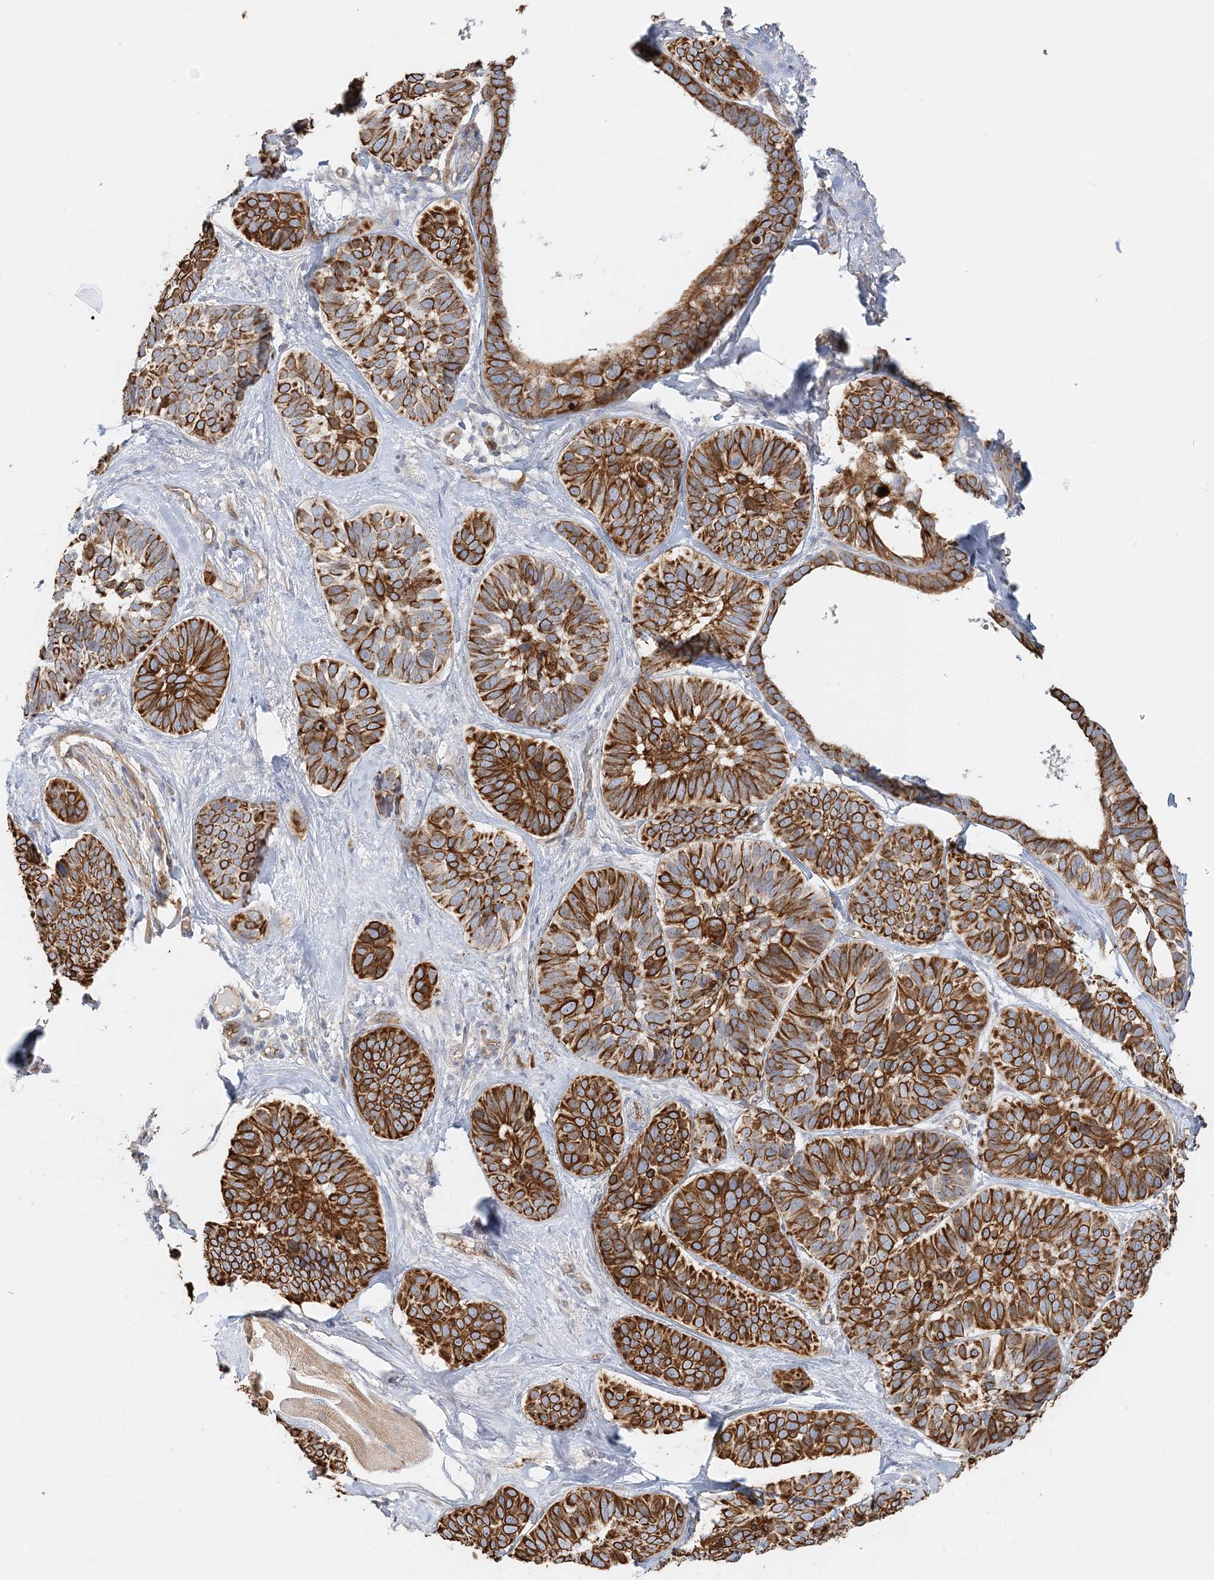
{"staining": {"intensity": "strong", "quantity": ">75%", "location": "cytoplasmic/membranous"}, "tissue": "skin cancer", "cell_type": "Tumor cells", "image_type": "cancer", "snomed": [{"axis": "morphology", "description": "Basal cell carcinoma"}, {"axis": "topography", "description": "Skin"}], "caption": "A high-resolution image shows immunohistochemistry staining of skin basal cell carcinoma, which reveals strong cytoplasmic/membranous positivity in approximately >75% of tumor cells.", "gene": "DNAH1", "patient": {"sex": "male", "age": 62}}